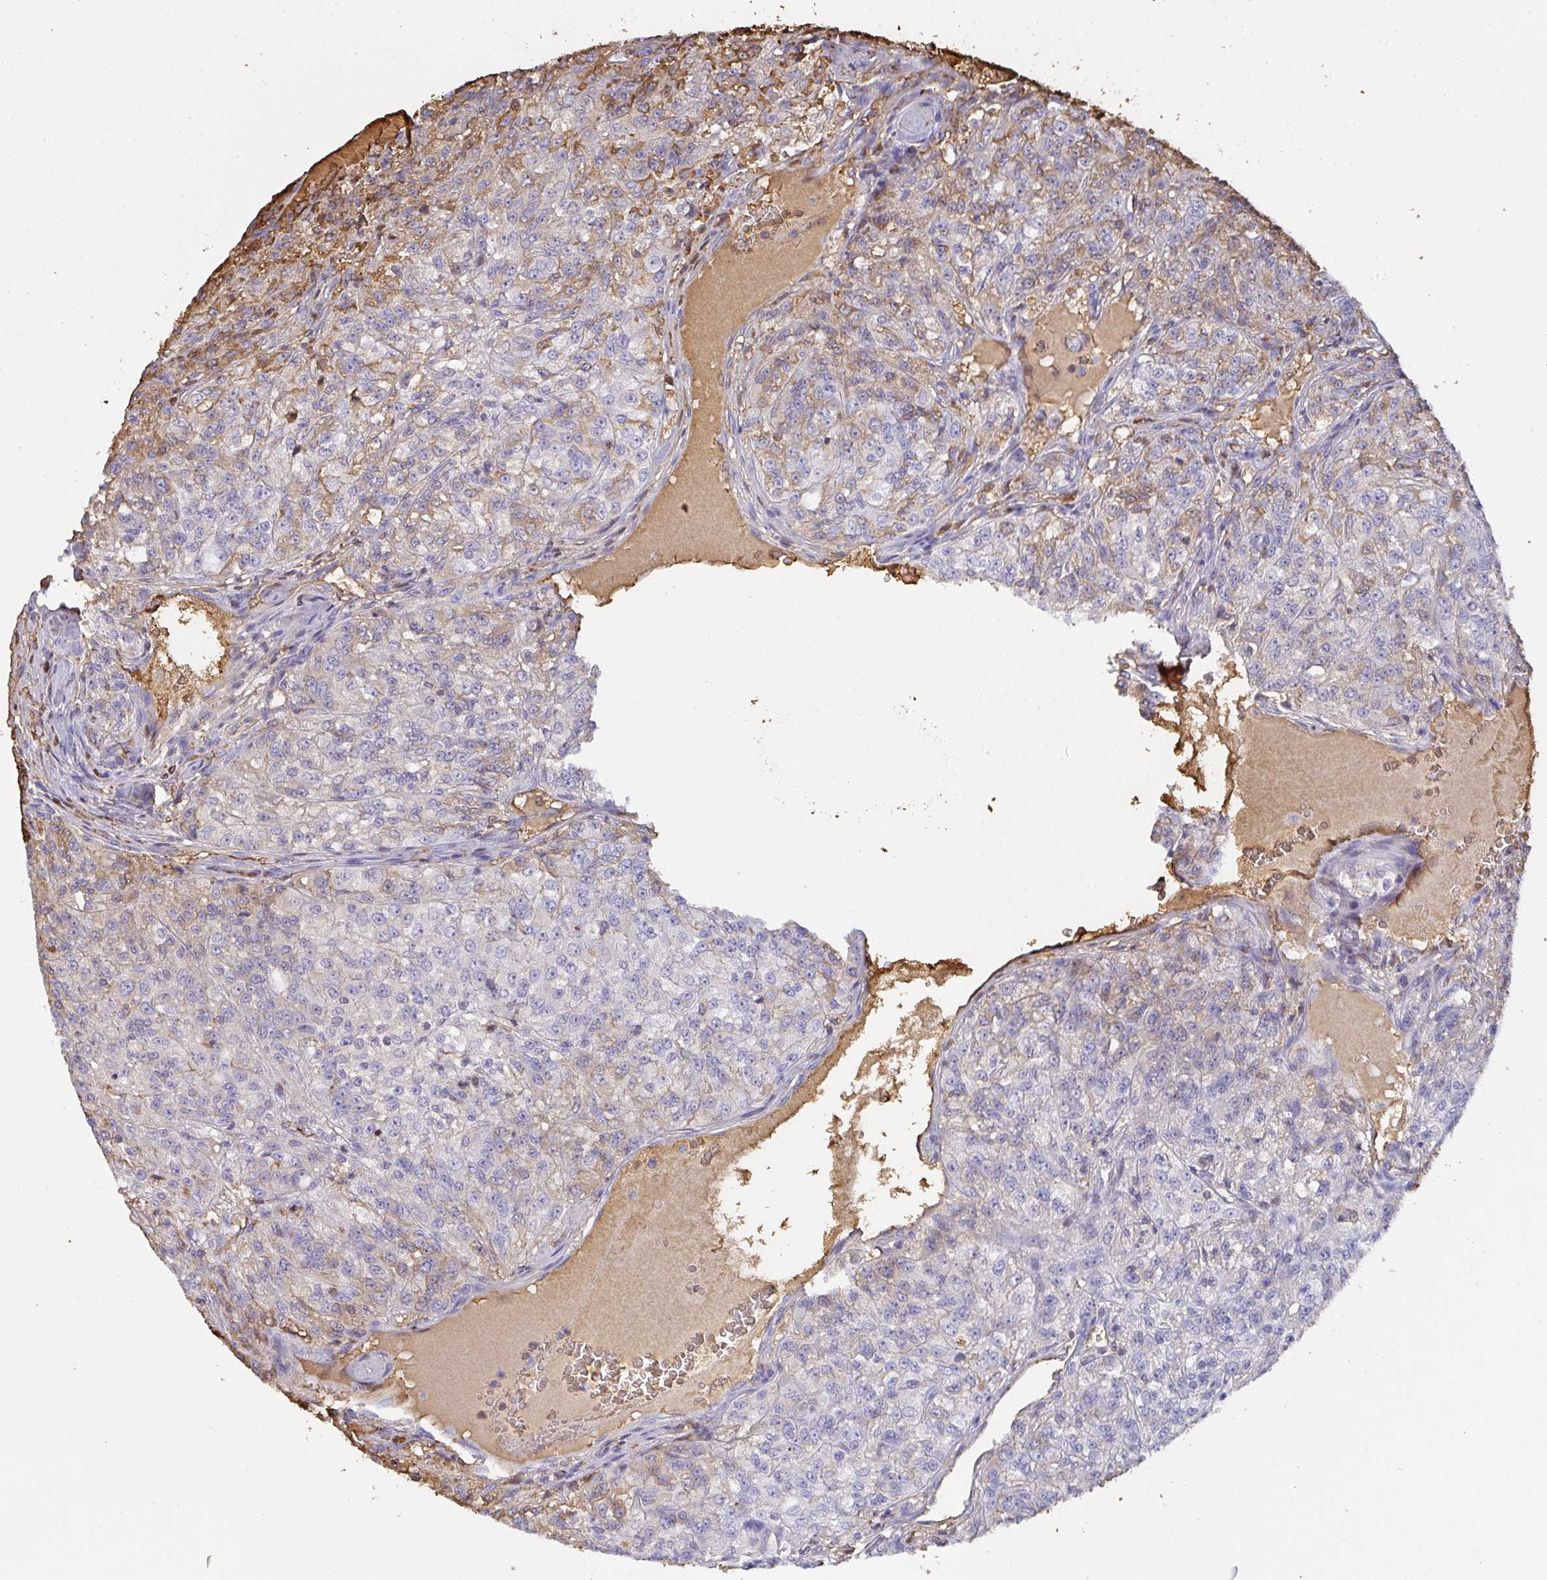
{"staining": {"intensity": "negative", "quantity": "none", "location": "none"}, "tissue": "renal cancer", "cell_type": "Tumor cells", "image_type": "cancer", "snomed": [{"axis": "morphology", "description": "Adenocarcinoma, NOS"}, {"axis": "topography", "description": "Kidney"}], "caption": "Immunohistochemistry (IHC) of renal cancer displays no expression in tumor cells.", "gene": "SMYD5", "patient": {"sex": "female", "age": 63}}